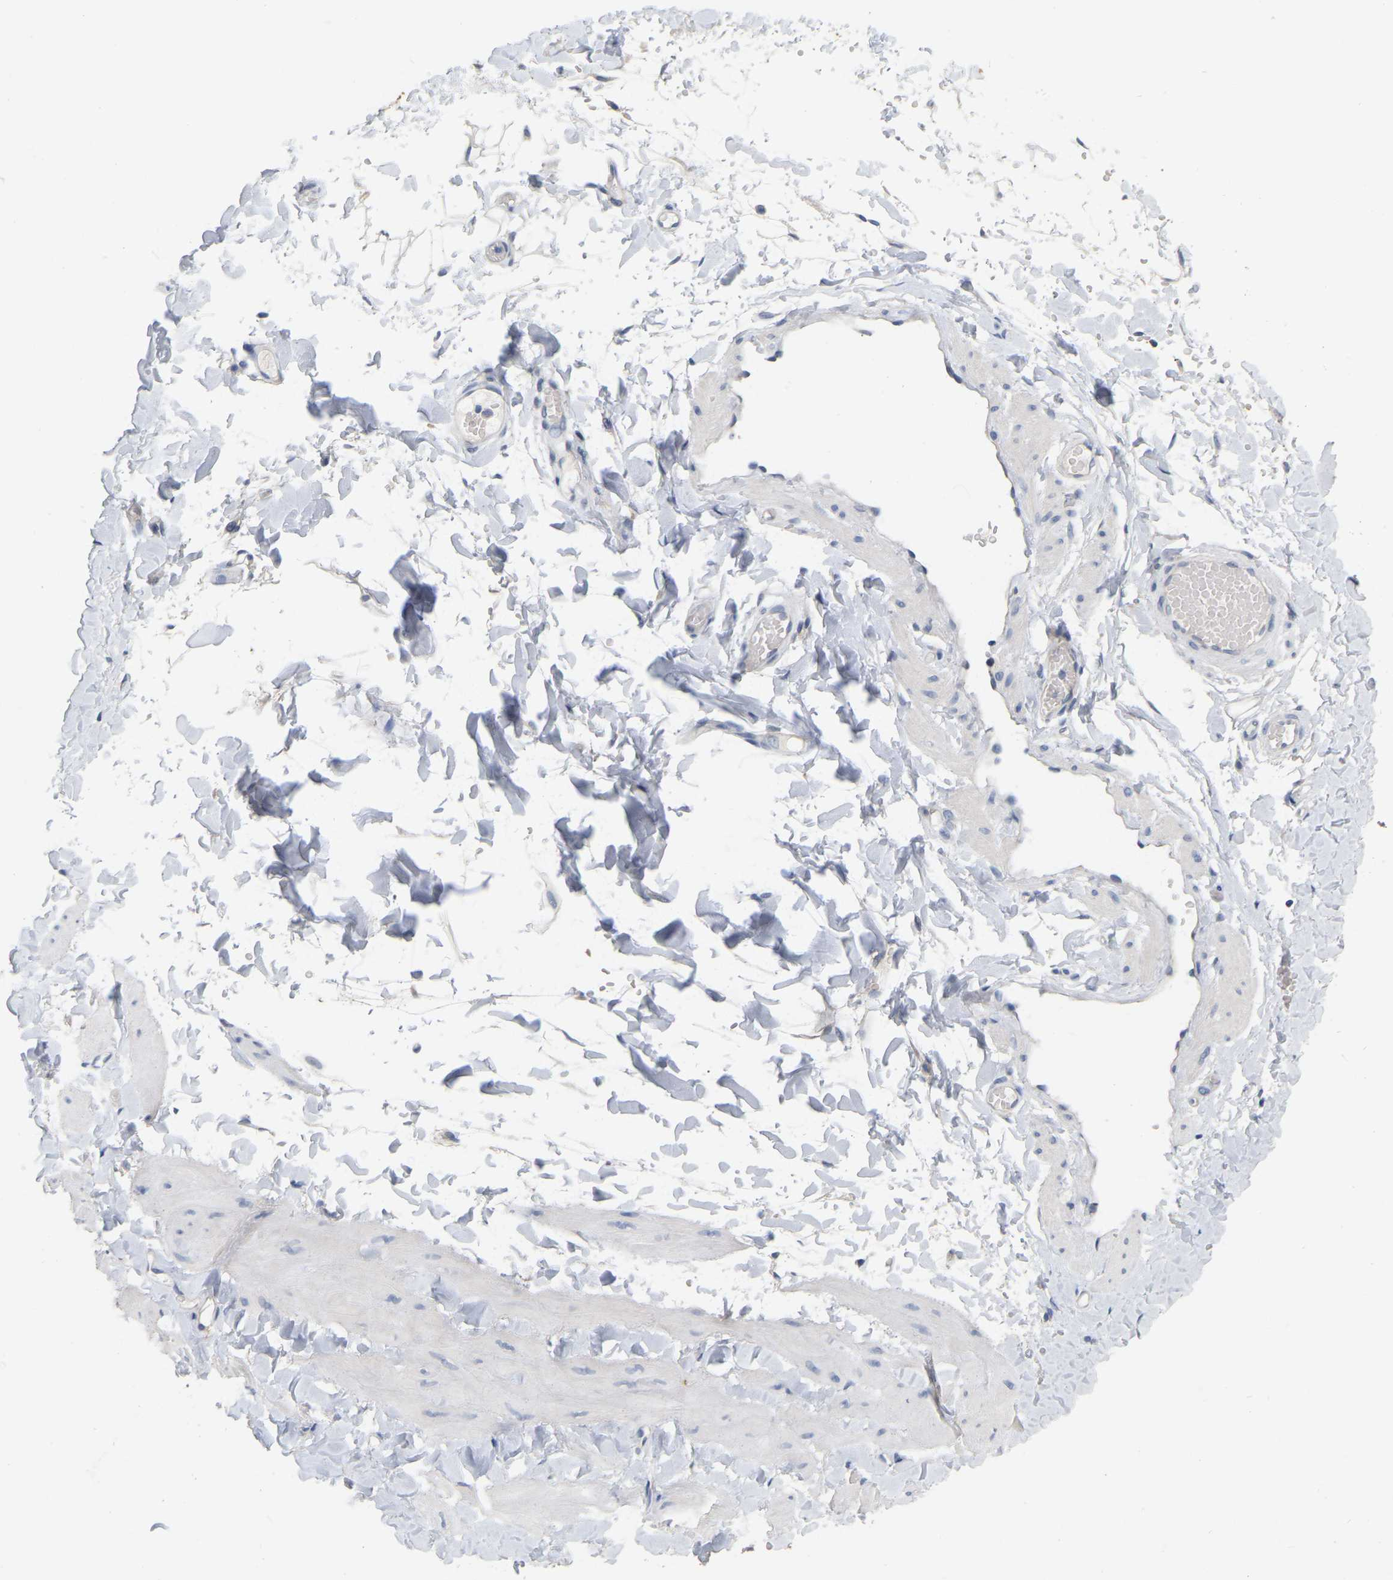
{"staining": {"intensity": "negative", "quantity": "none", "location": "none"}, "tissue": "adipose tissue", "cell_type": "Adipocytes", "image_type": "normal", "snomed": [{"axis": "morphology", "description": "Normal tissue, NOS"}, {"axis": "topography", "description": "Adipose tissue"}, {"axis": "topography", "description": "Vascular tissue"}, {"axis": "topography", "description": "Peripheral nerve tissue"}], "caption": "The image shows no staining of adipocytes in benign adipose tissue.", "gene": "WIPI2", "patient": {"sex": "male", "age": 25}}